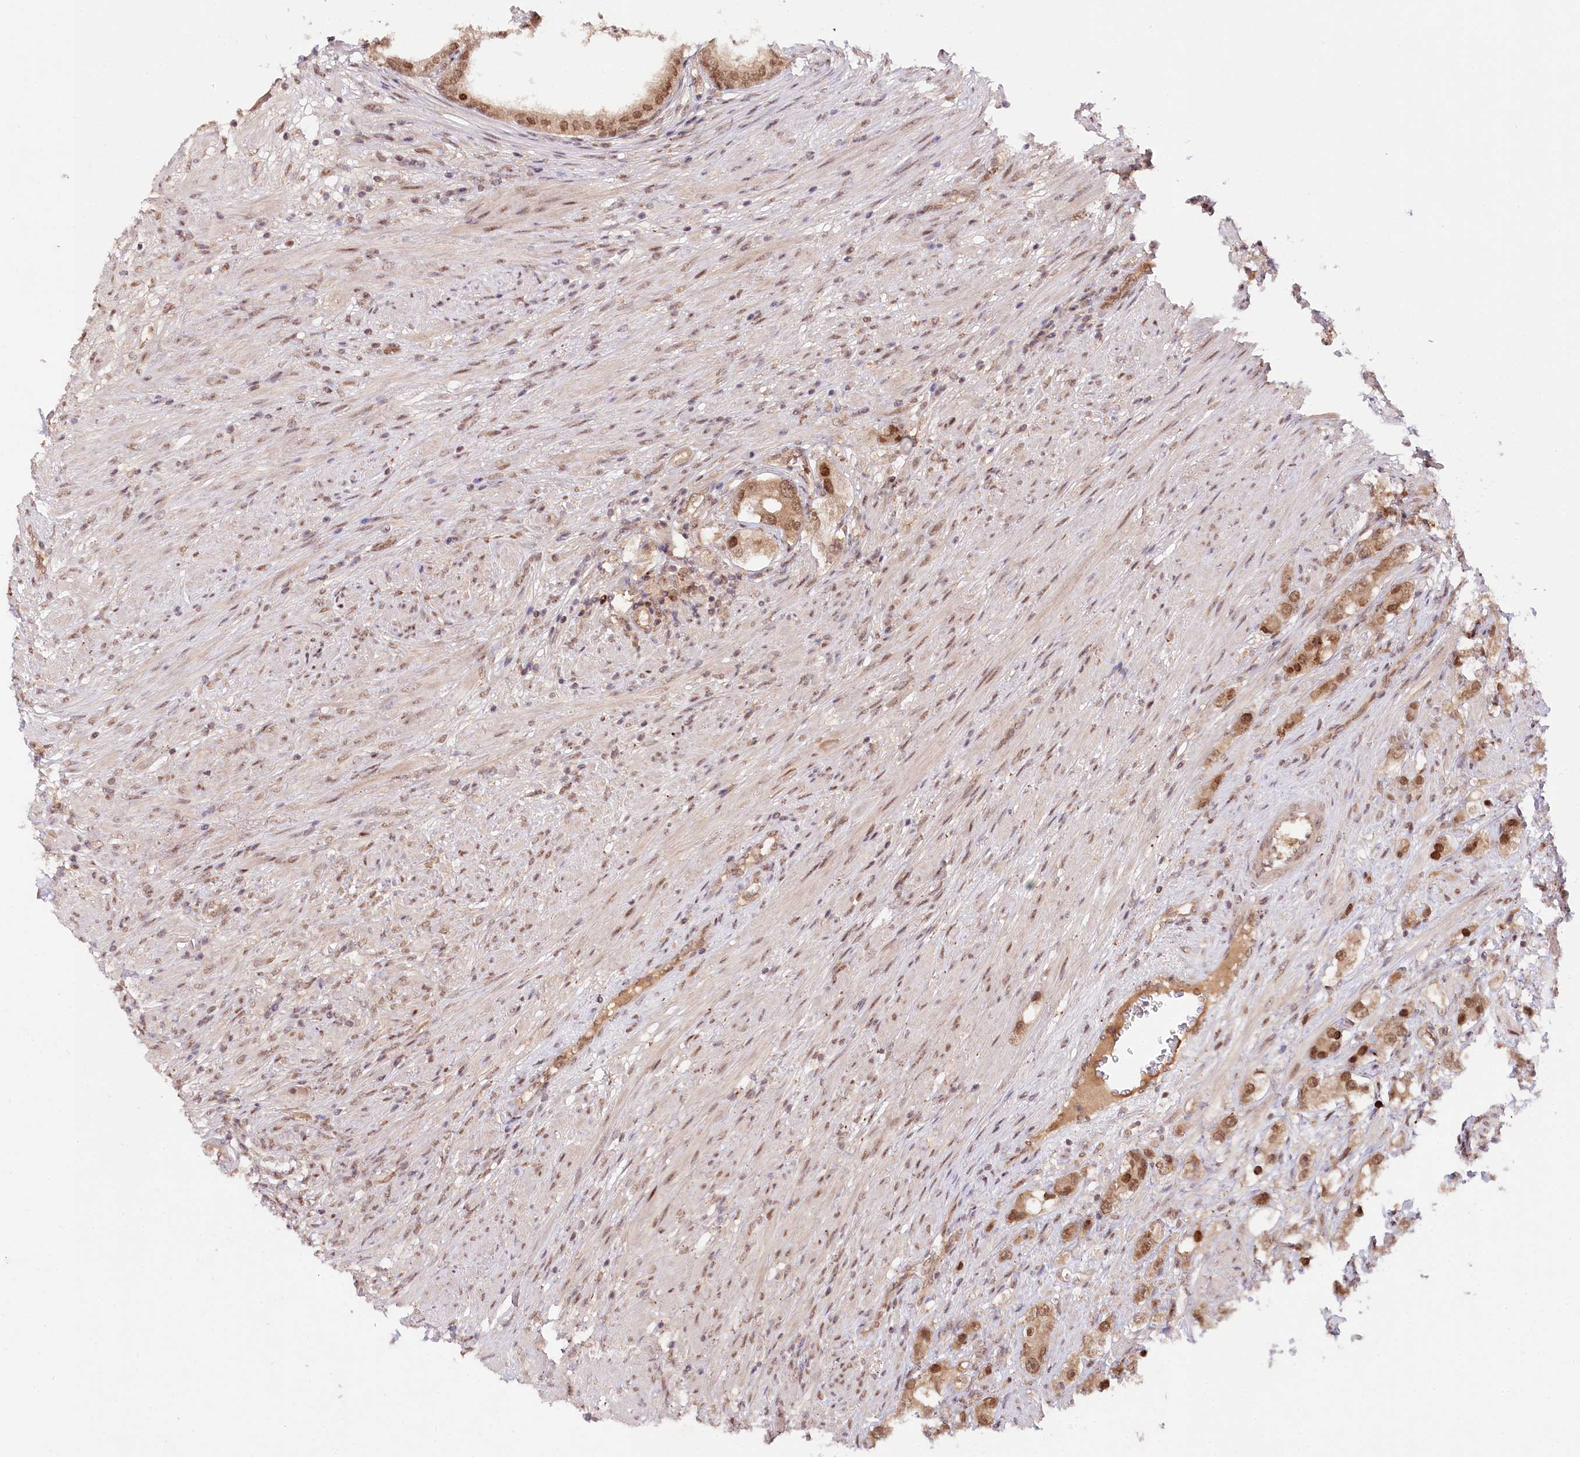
{"staining": {"intensity": "moderate", "quantity": ">75%", "location": "cytoplasmic/membranous,nuclear"}, "tissue": "prostate cancer", "cell_type": "Tumor cells", "image_type": "cancer", "snomed": [{"axis": "morphology", "description": "Adenocarcinoma, High grade"}, {"axis": "topography", "description": "Prostate"}], "caption": "Moderate cytoplasmic/membranous and nuclear expression is appreciated in about >75% of tumor cells in prostate cancer. Nuclei are stained in blue.", "gene": "CCDC65", "patient": {"sex": "male", "age": 63}}